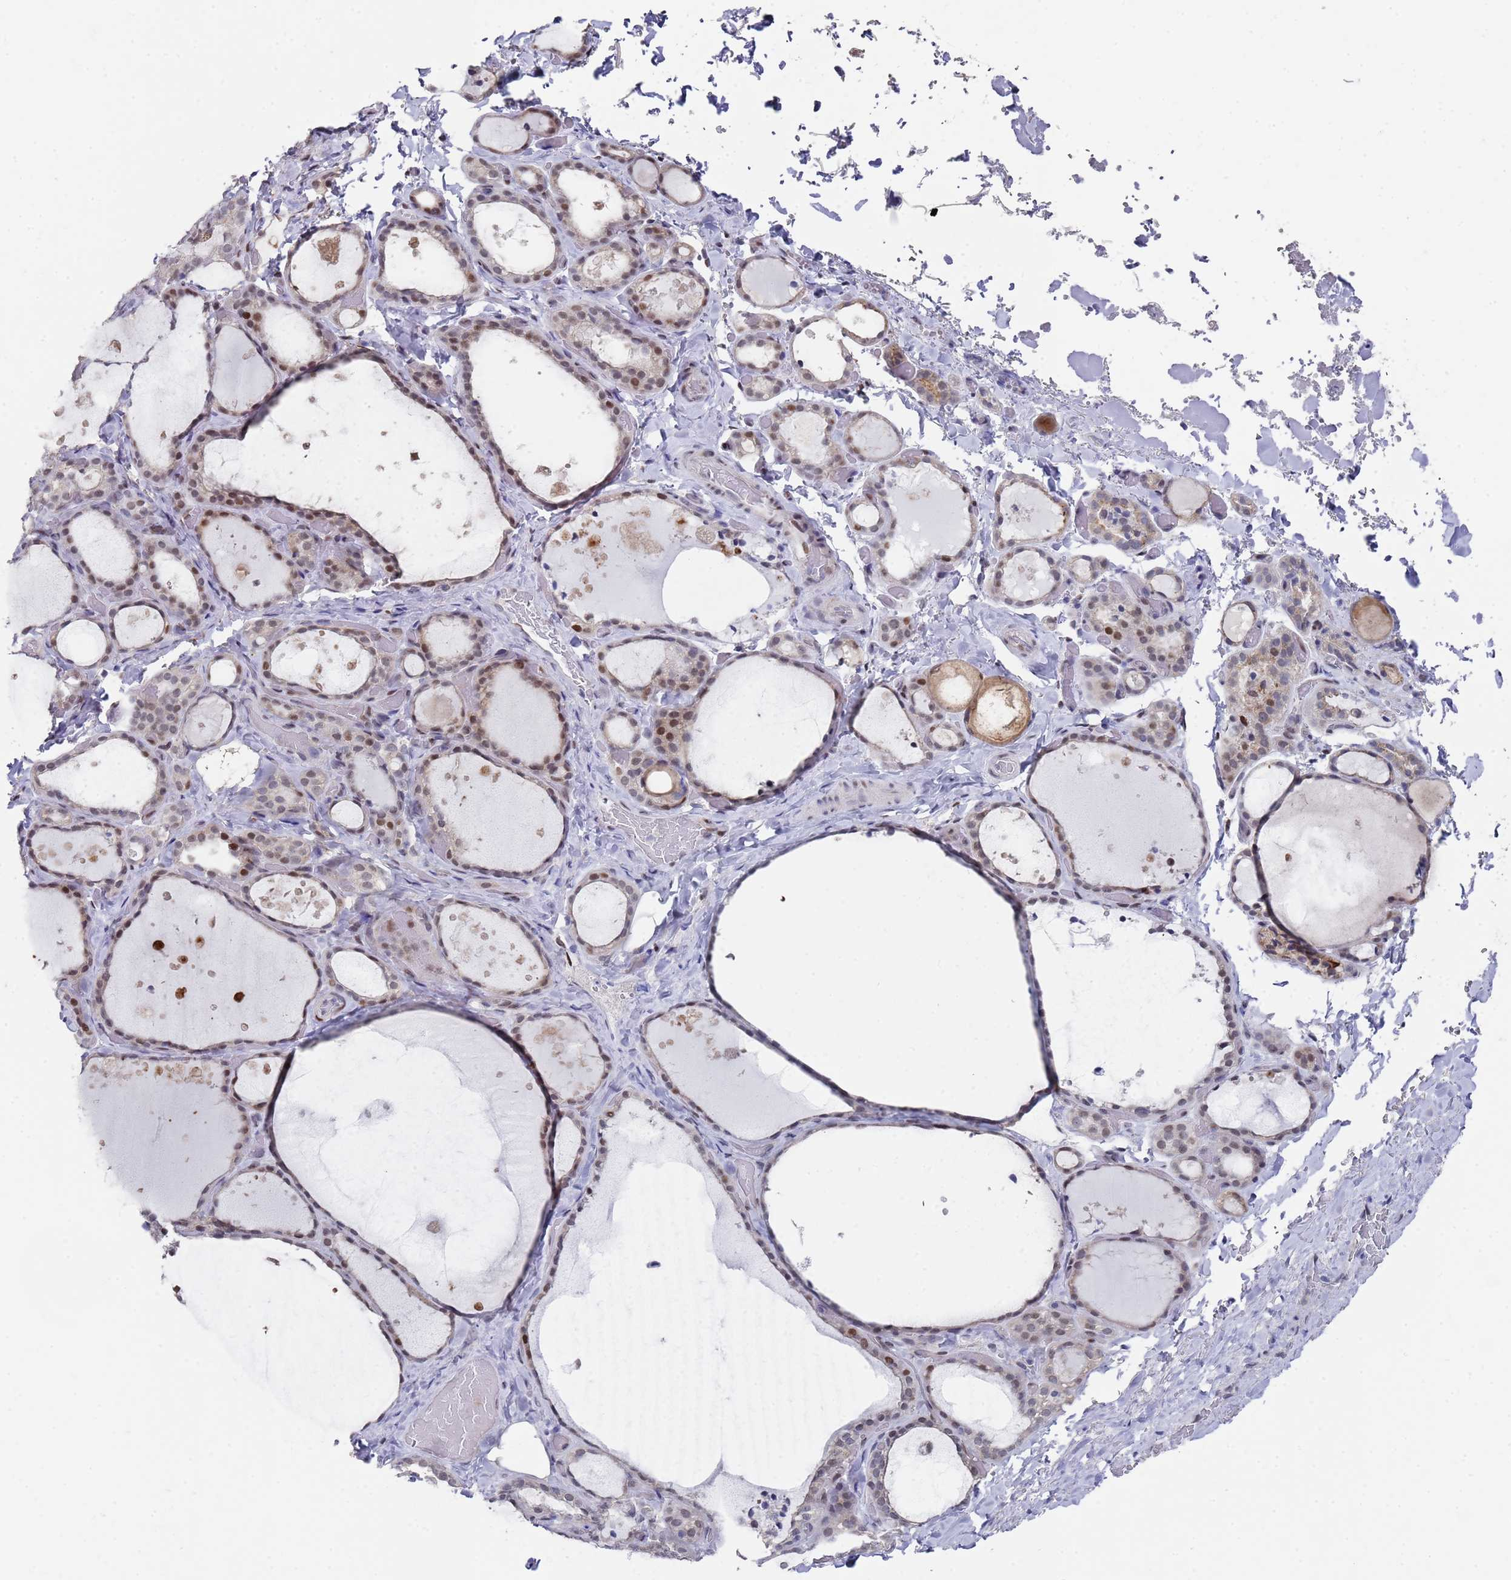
{"staining": {"intensity": "moderate", "quantity": ">75%", "location": "nuclear"}, "tissue": "thyroid gland", "cell_type": "Glandular cells", "image_type": "normal", "snomed": [{"axis": "morphology", "description": "Normal tissue, NOS"}, {"axis": "topography", "description": "Thyroid gland"}], "caption": "Brown immunohistochemical staining in benign thyroid gland reveals moderate nuclear staining in approximately >75% of glandular cells.", "gene": "COPS6", "patient": {"sex": "female", "age": 44}}